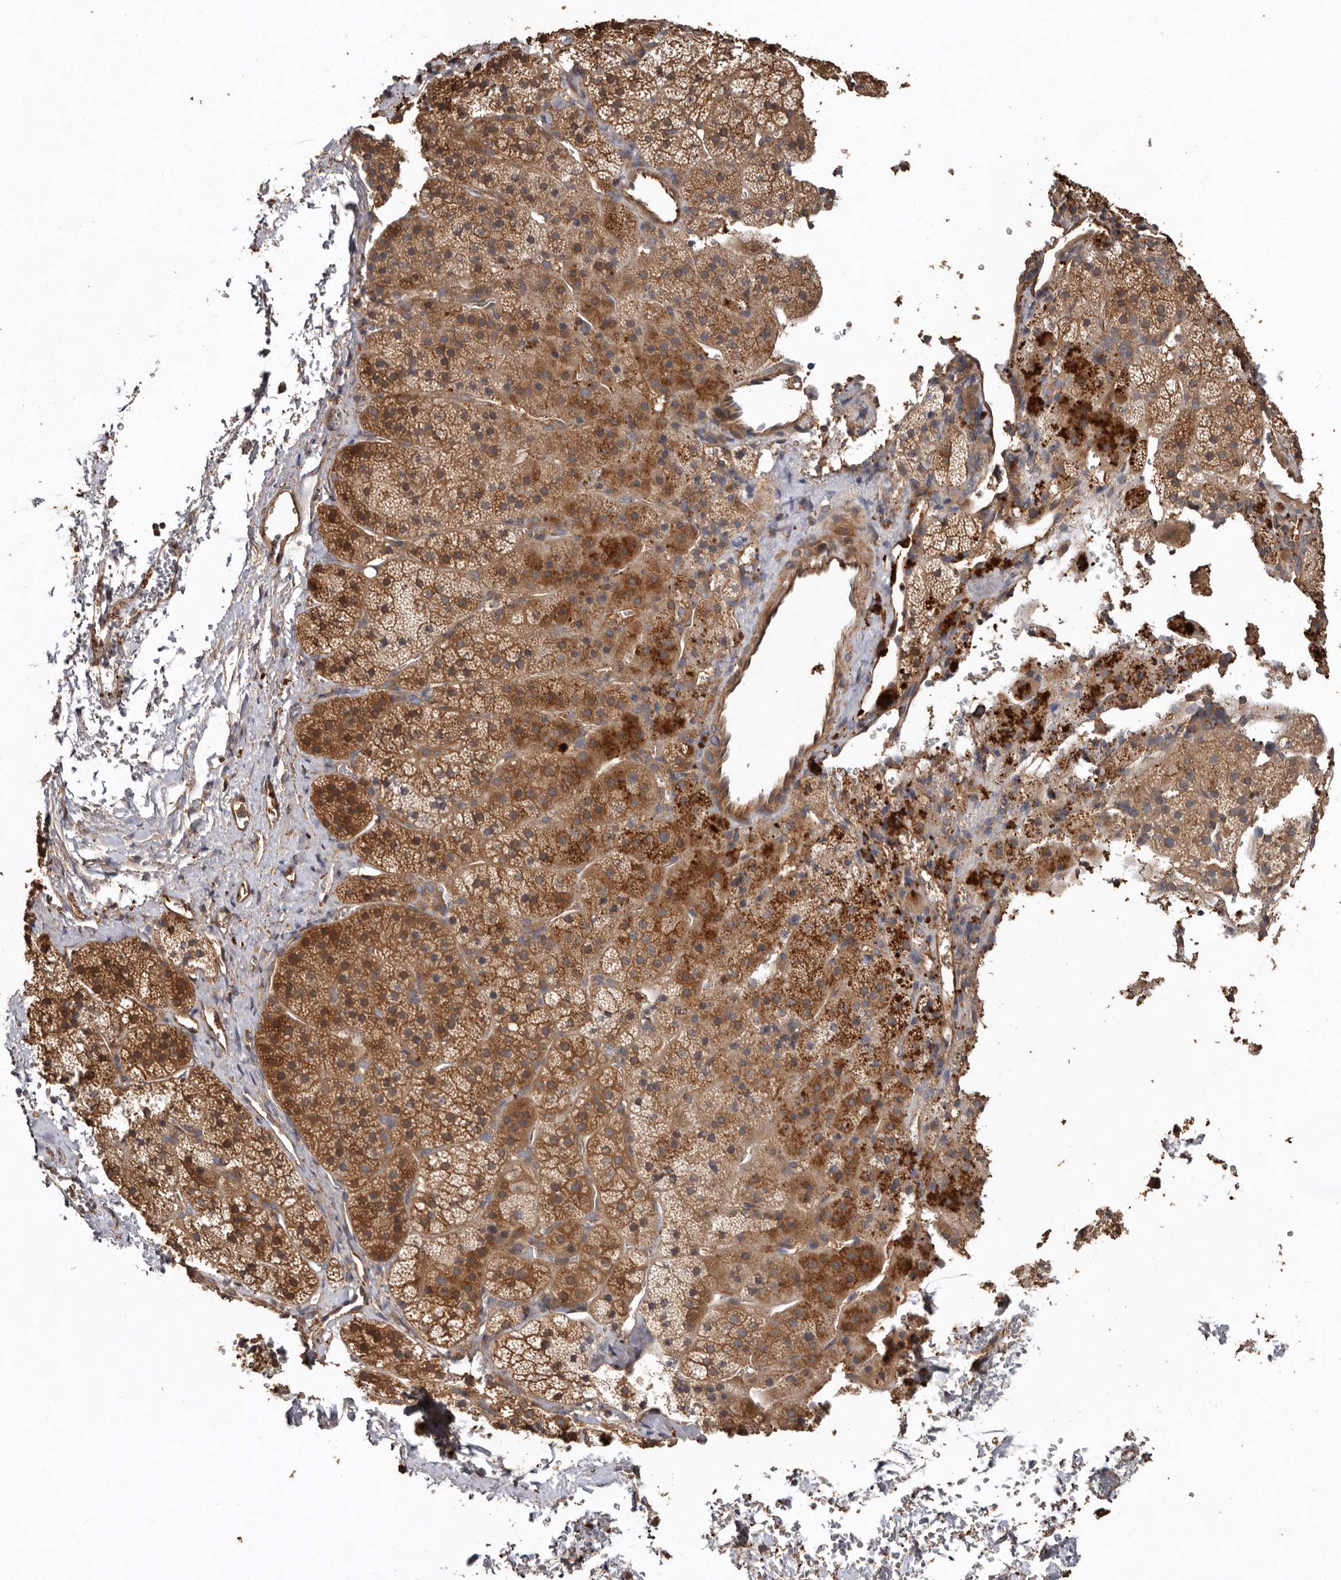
{"staining": {"intensity": "strong", "quantity": ">75%", "location": "cytoplasmic/membranous"}, "tissue": "adrenal gland", "cell_type": "Glandular cells", "image_type": "normal", "snomed": [{"axis": "morphology", "description": "Normal tissue, NOS"}, {"axis": "topography", "description": "Adrenal gland"}], "caption": "Immunohistochemical staining of unremarkable human adrenal gland demonstrates strong cytoplasmic/membranous protein positivity in approximately >75% of glandular cells. The protein is stained brown, and the nuclei are stained in blue (DAB IHC with brightfield microscopy, high magnification).", "gene": "FLCN", "patient": {"sex": "female", "age": 44}}